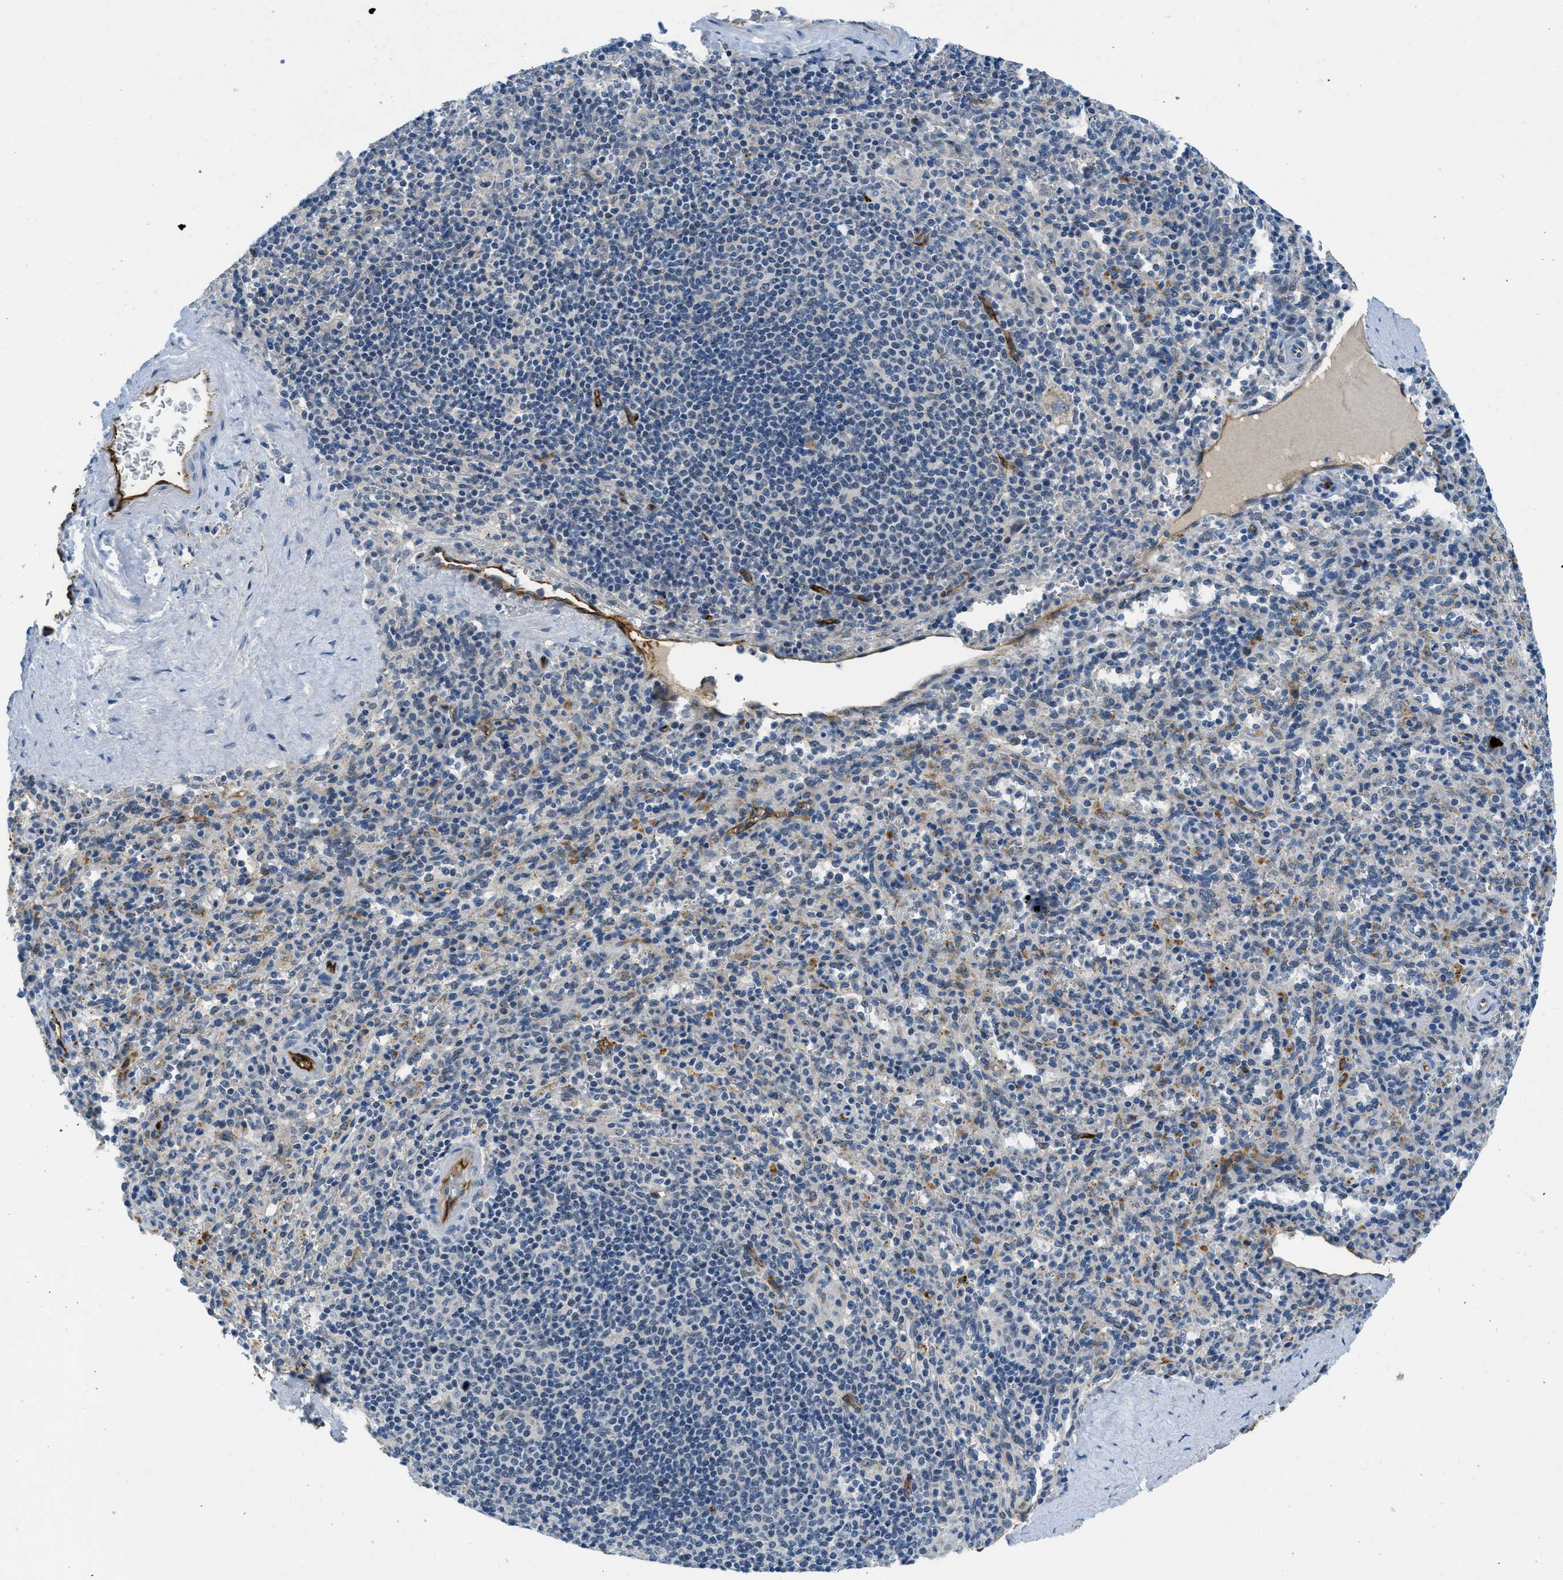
{"staining": {"intensity": "negative", "quantity": "none", "location": "none"}, "tissue": "spleen", "cell_type": "Cells in red pulp", "image_type": "normal", "snomed": [{"axis": "morphology", "description": "Normal tissue, NOS"}, {"axis": "topography", "description": "Spleen"}], "caption": "Photomicrograph shows no significant protein staining in cells in red pulp of benign spleen.", "gene": "SLCO2A1", "patient": {"sex": "male", "age": 36}}